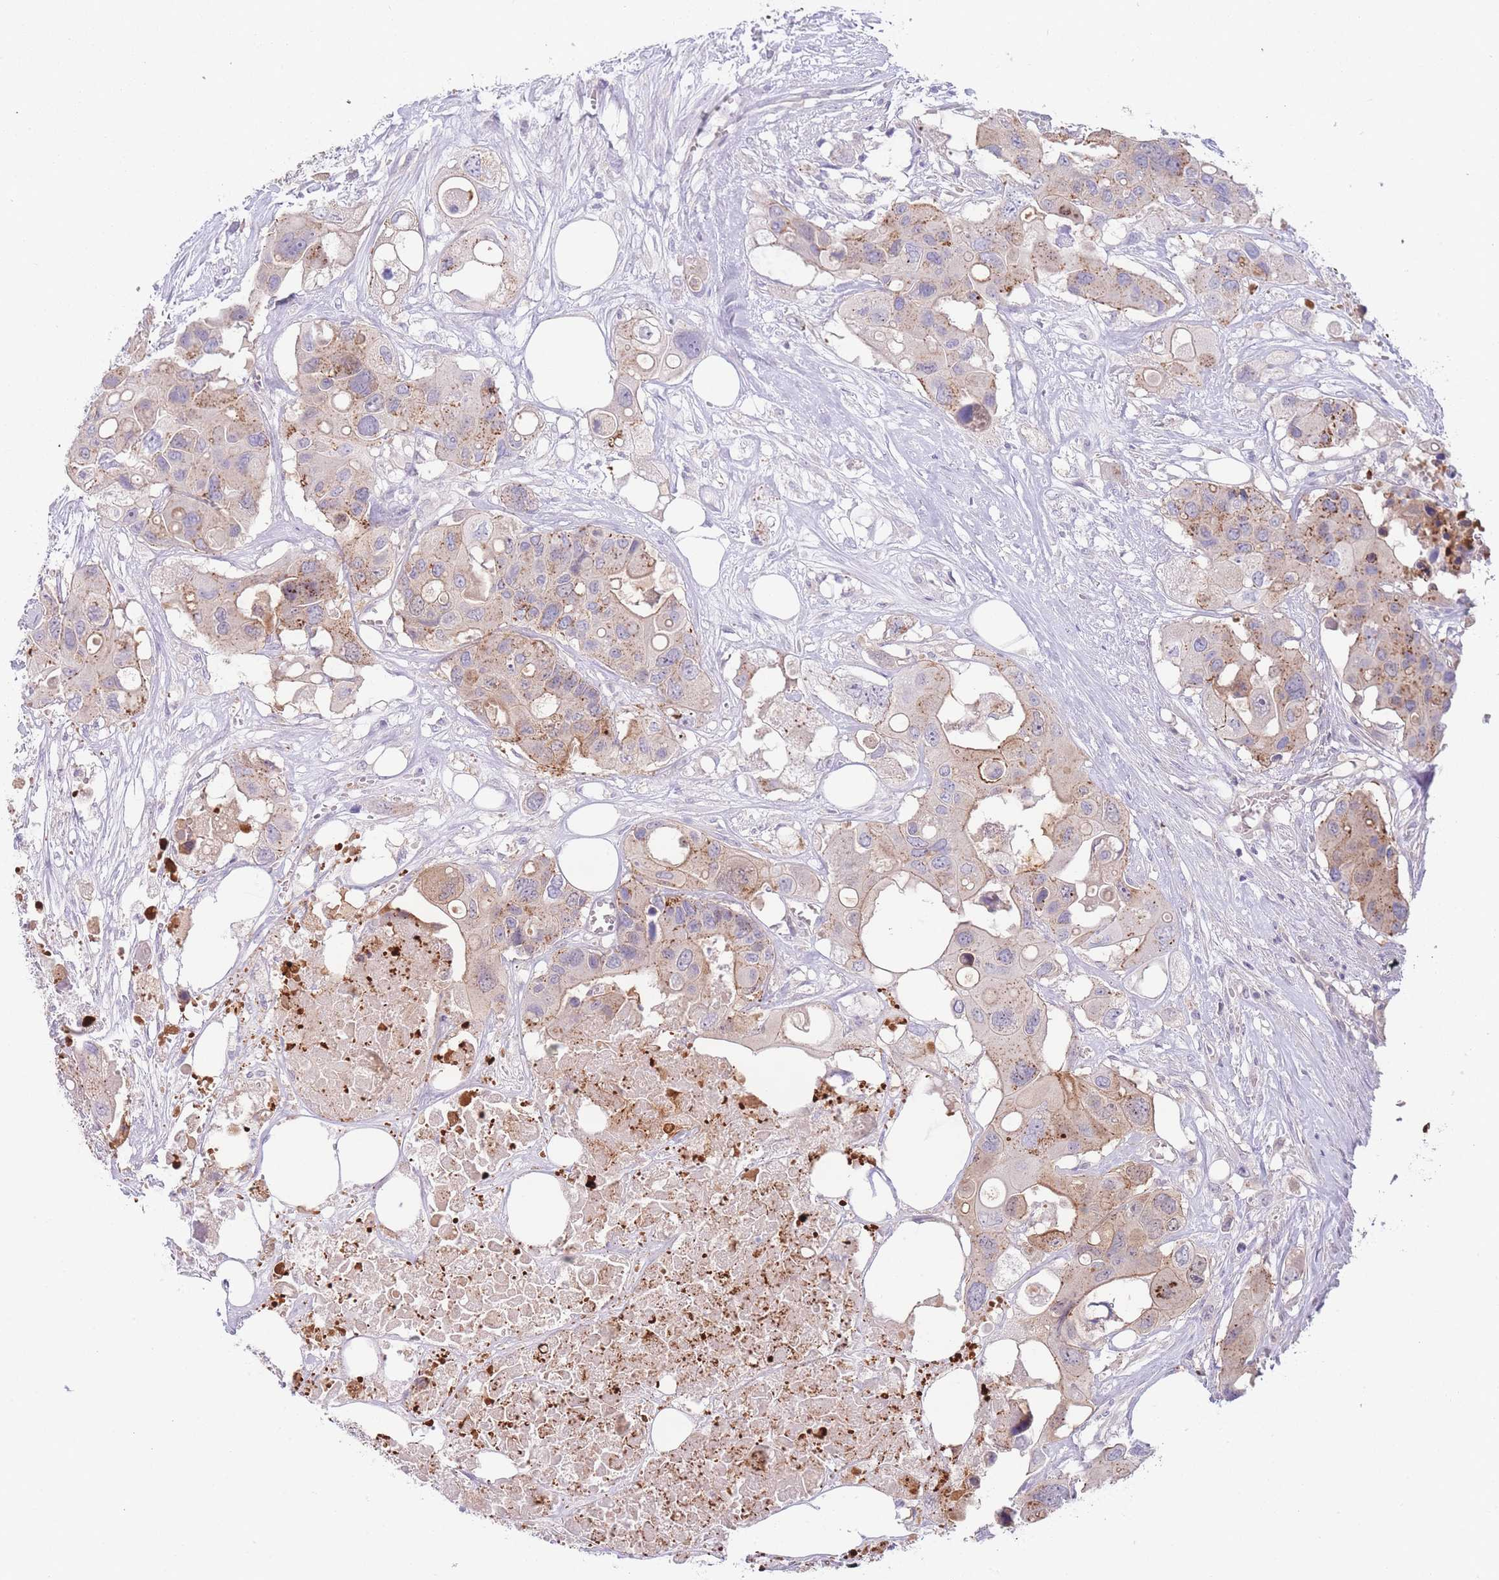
{"staining": {"intensity": "moderate", "quantity": "25%-75%", "location": "cytoplasmic/membranous"}, "tissue": "colorectal cancer", "cell_type": "Tumor cells", "image_type": "cancer", "snomed": [{"axis": "morphology", "description": "Adenocarcinoma, NOS"}, {"axis": "topography", "description": "Colon"}], "caption": "A brown stain labels moderate cytoplasmic/membranous staining of a protein in human colorectal cancer (adenocarcinoma) tumor cells.", "gene": "SPHKAP", "patient": {"sex": "male", "age": 77}}